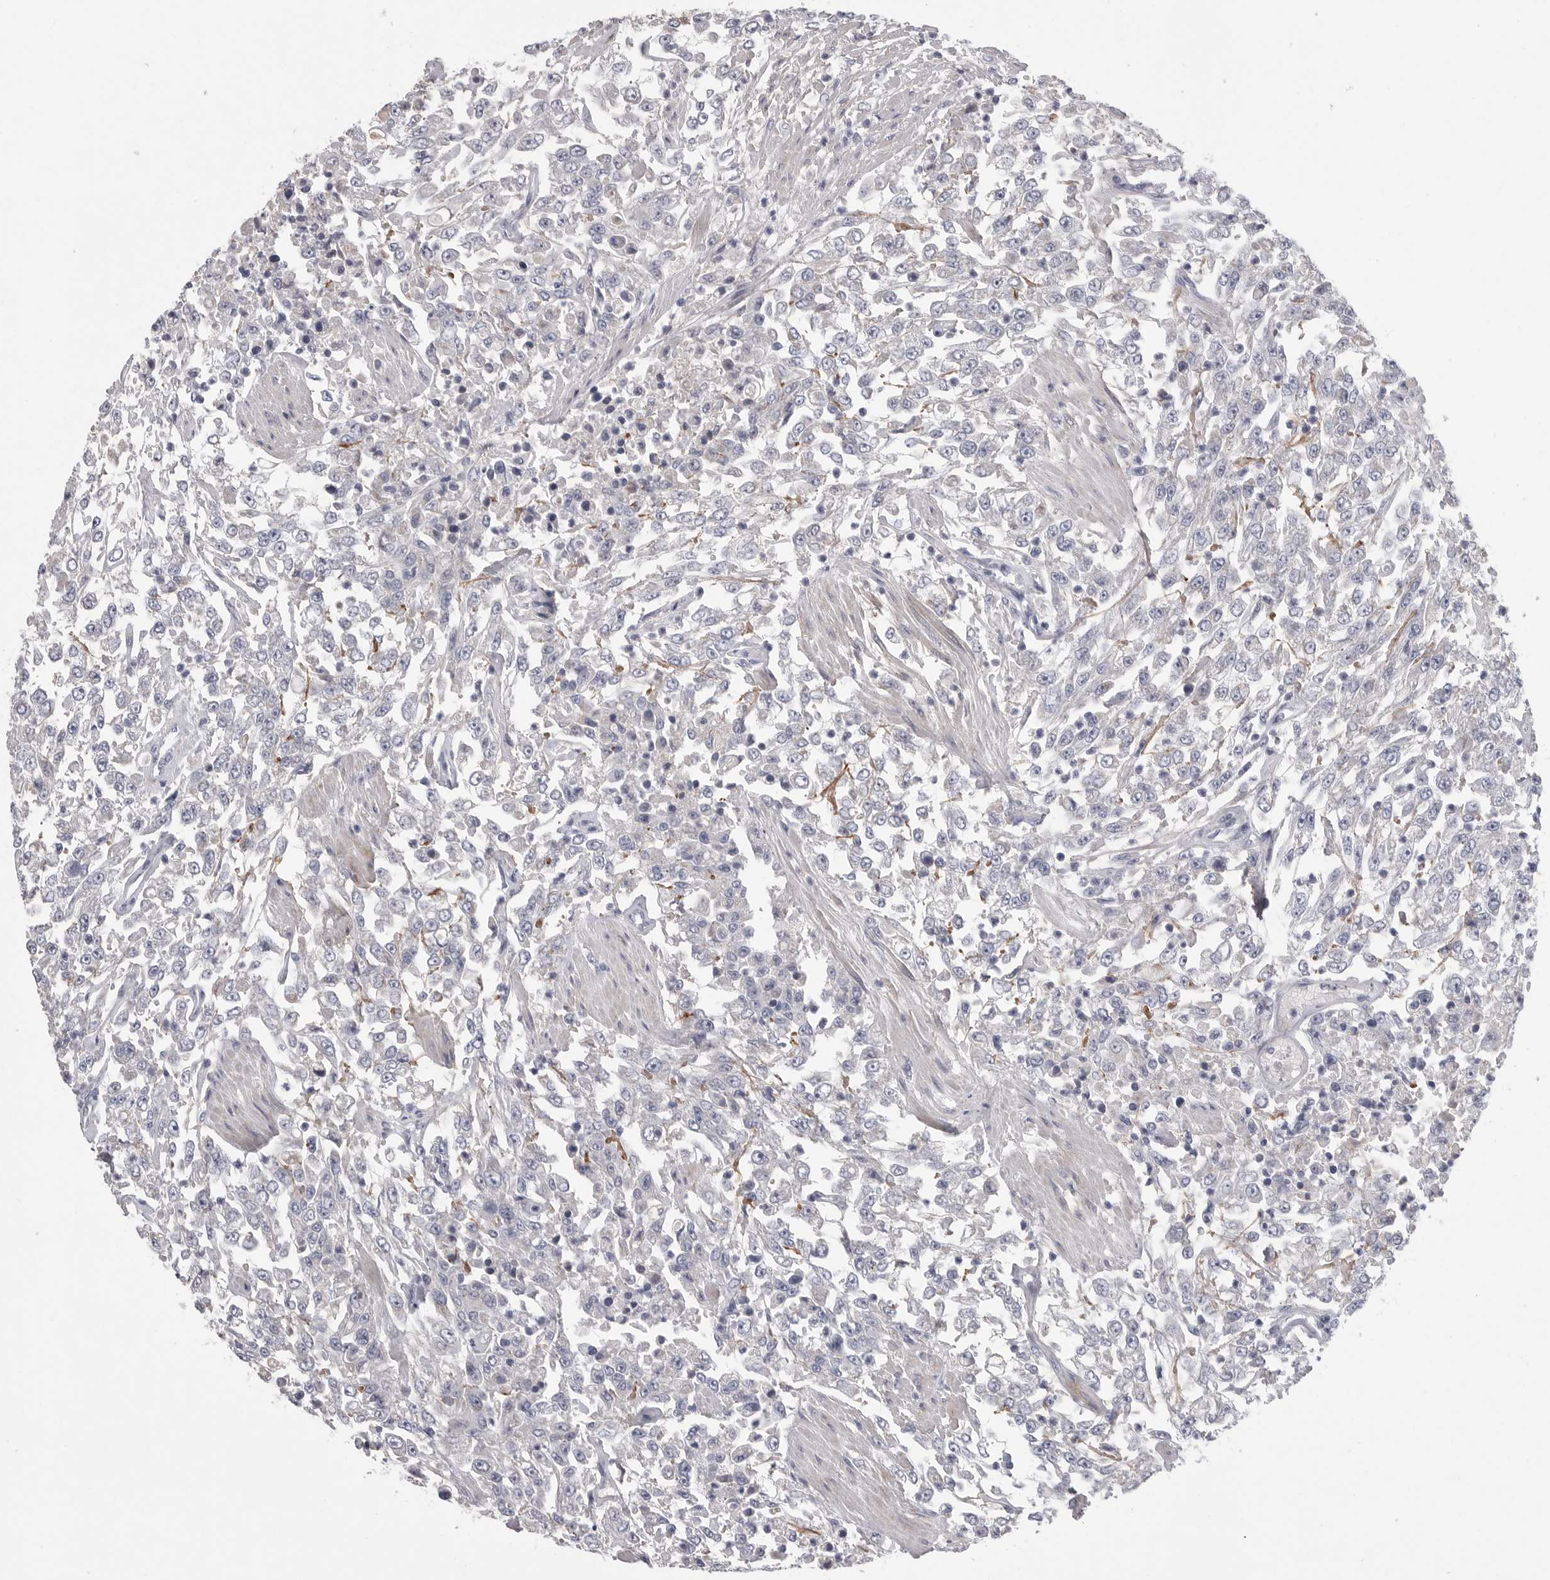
{"staining": {"intensity": "negative", "quantity": "none", "location": "none"}, "tissue": "urothelial cancer", "cell_type": "Tumor cells", "image_type": "cancer", "snomed": [{"axis": "morphology", "description": "Urothelial carcinoma, High grade"}, {"axis": "topography", "description": "Urinary bladder"}], "caption": "Immunohistochemistry of human urothelial cancer exhibits no expression in tumor cells.", "gene": "SDC3", "patient": {"sex": "male", "age": 46}}